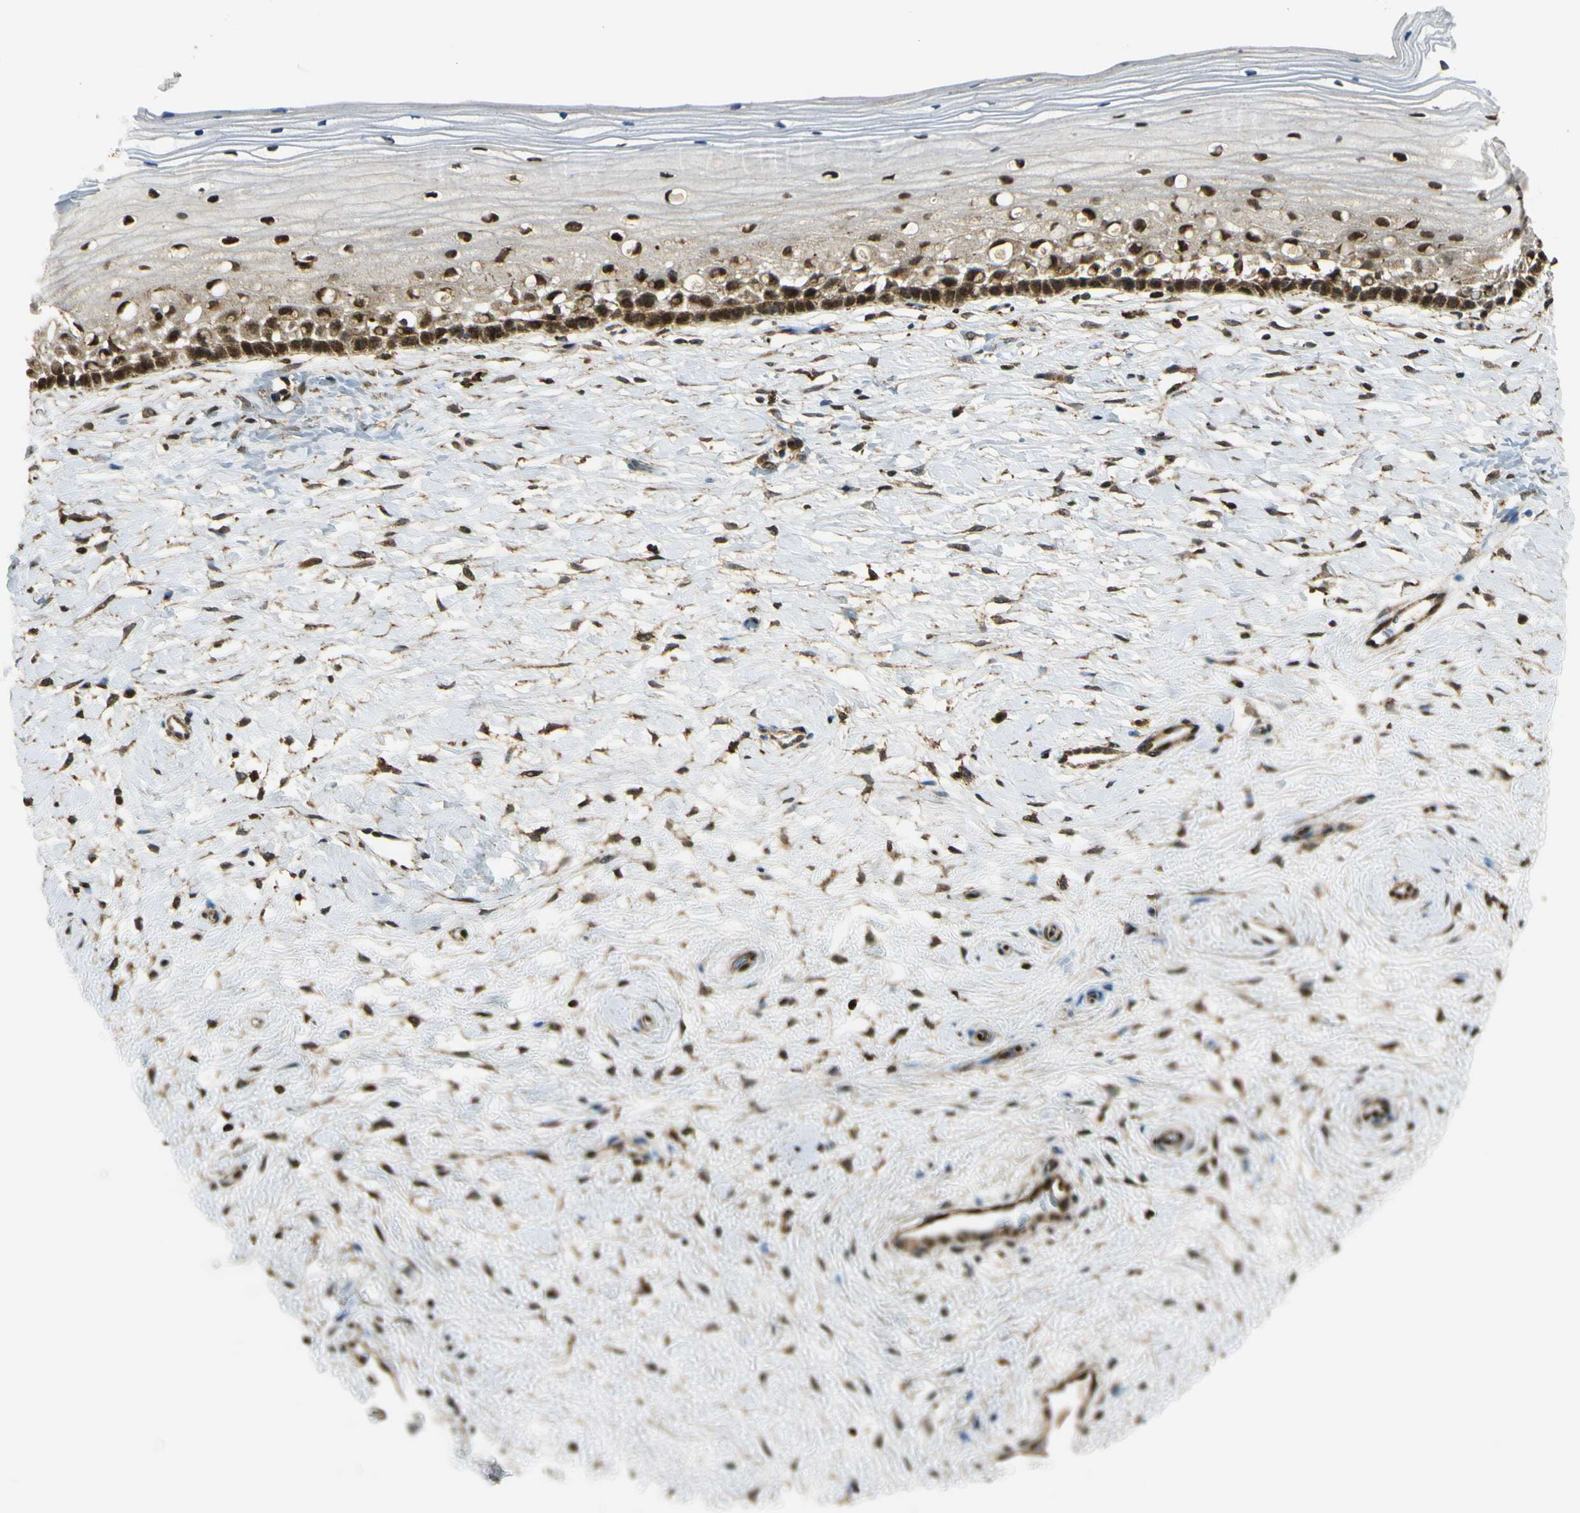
{"staining": {"intensity": "strong", "quantity": ">75%", "location": "nuclear"}, "tissue": "cervix", "cell_type": "Glandular cells", "image_type": "normal", "snomed": [{"axis": "morphology", "description": "Normal tissue, NOS"}, {"axis": "topography", "description": "Cervix"}], "caption": "This histopathology image displays immunohistochemistry staining of benign human cervix, with high strong nuclear expression in about >75% of glandular cells.", "gene": "LAMTOR1", "patient": {"sex": "female", "age": 39}}